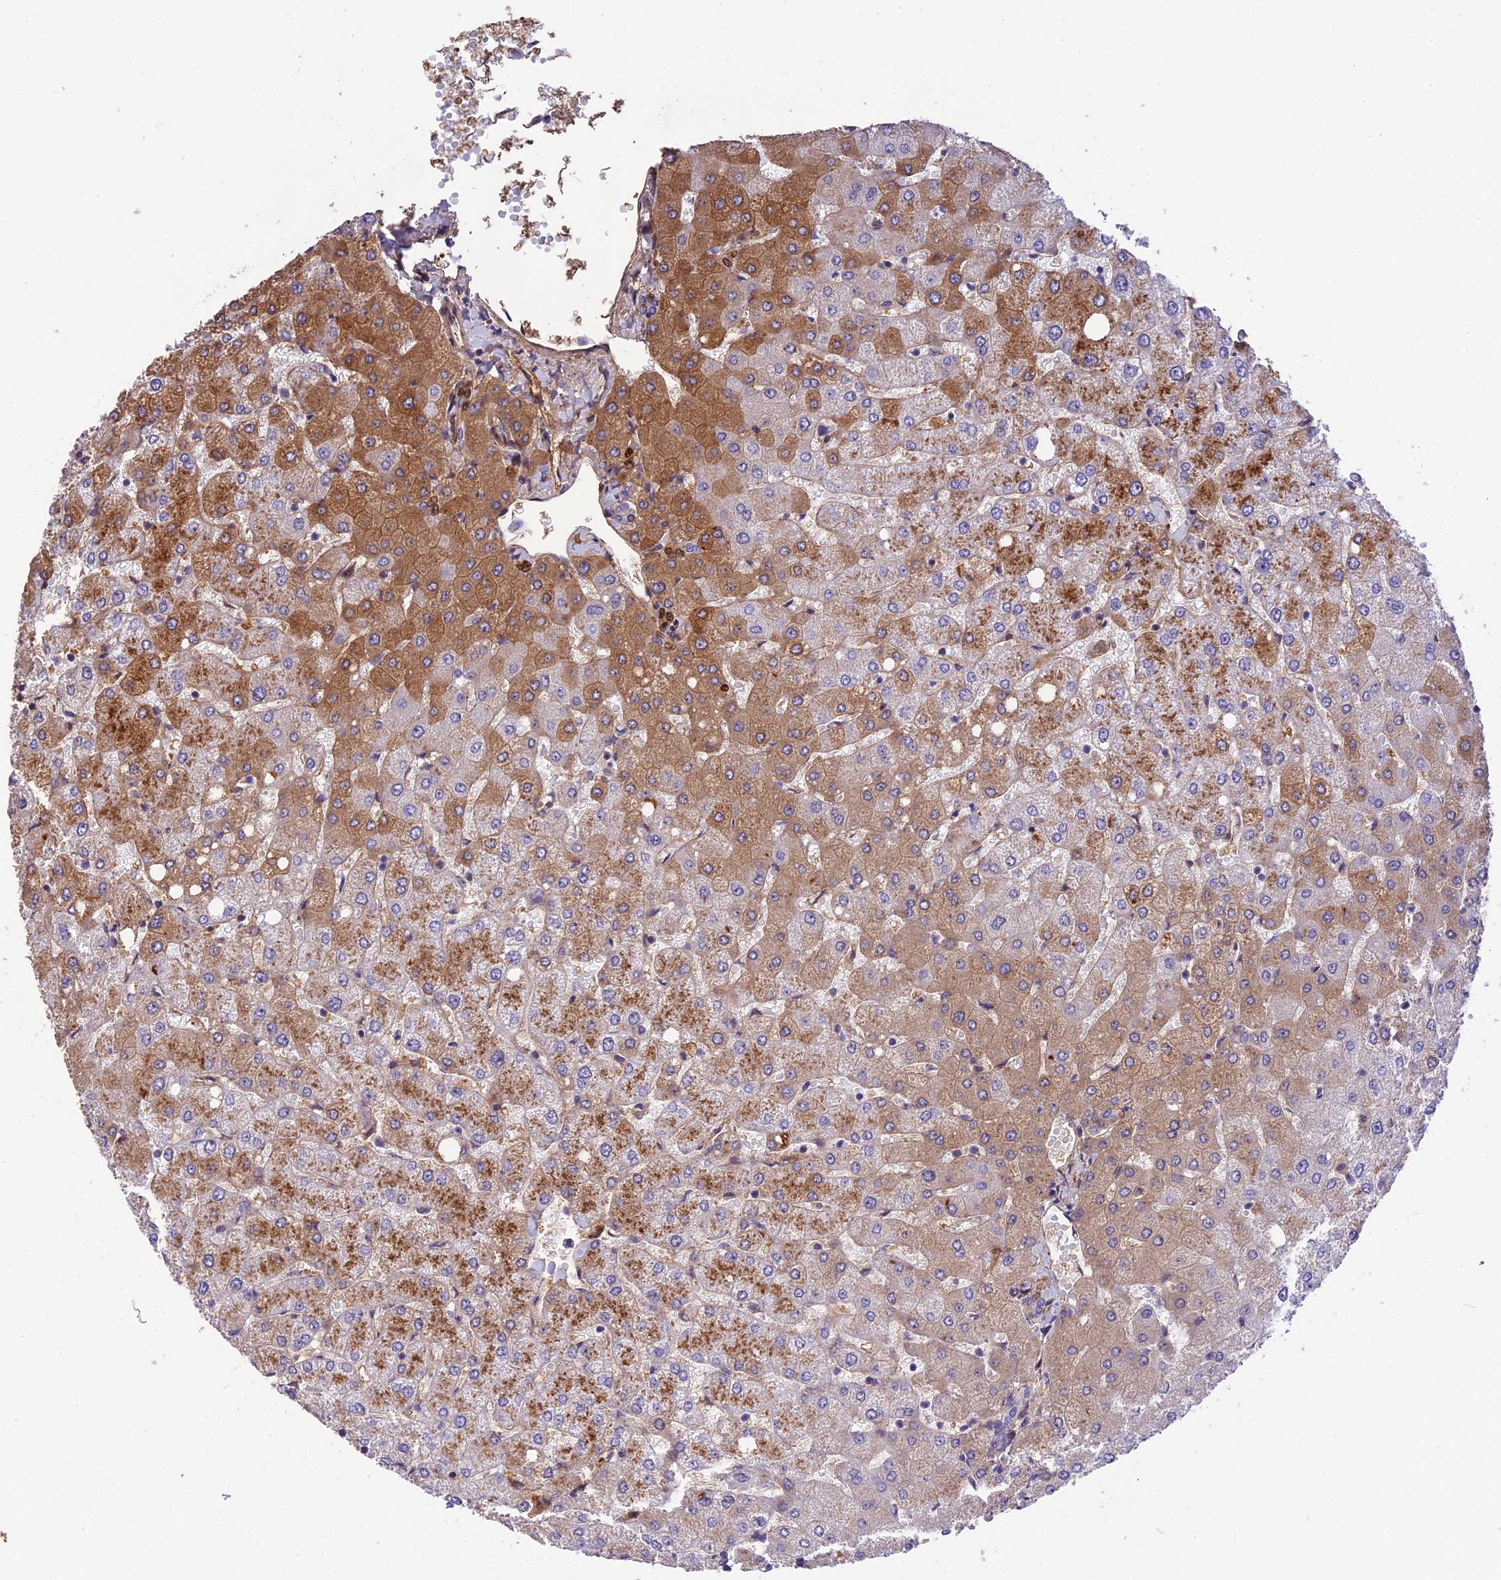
{"staining": {"intensity": "negative", "quantity": "none", "location": "none"}, "tissue": "liver", "cell_type": "Cholangiocytes", "image_type": "normal", "snomed": [{"axis": "morphology", "description": "Normal tissue, NOS"}, {"axis": "topography", "description": "Liver"}], "caption": "Histopathology image shows no significant protein expression in cholangiocytes of benign liver. The staining was performed using DAB (3,3'-diaminobenzidine) to visualize the protein expression in brown, while the nuclei were stained in blue with hematoxylin (Magnification: 20x).", "gene": "MFSD2A", "patient": {"sex": "female", "age": 54}}